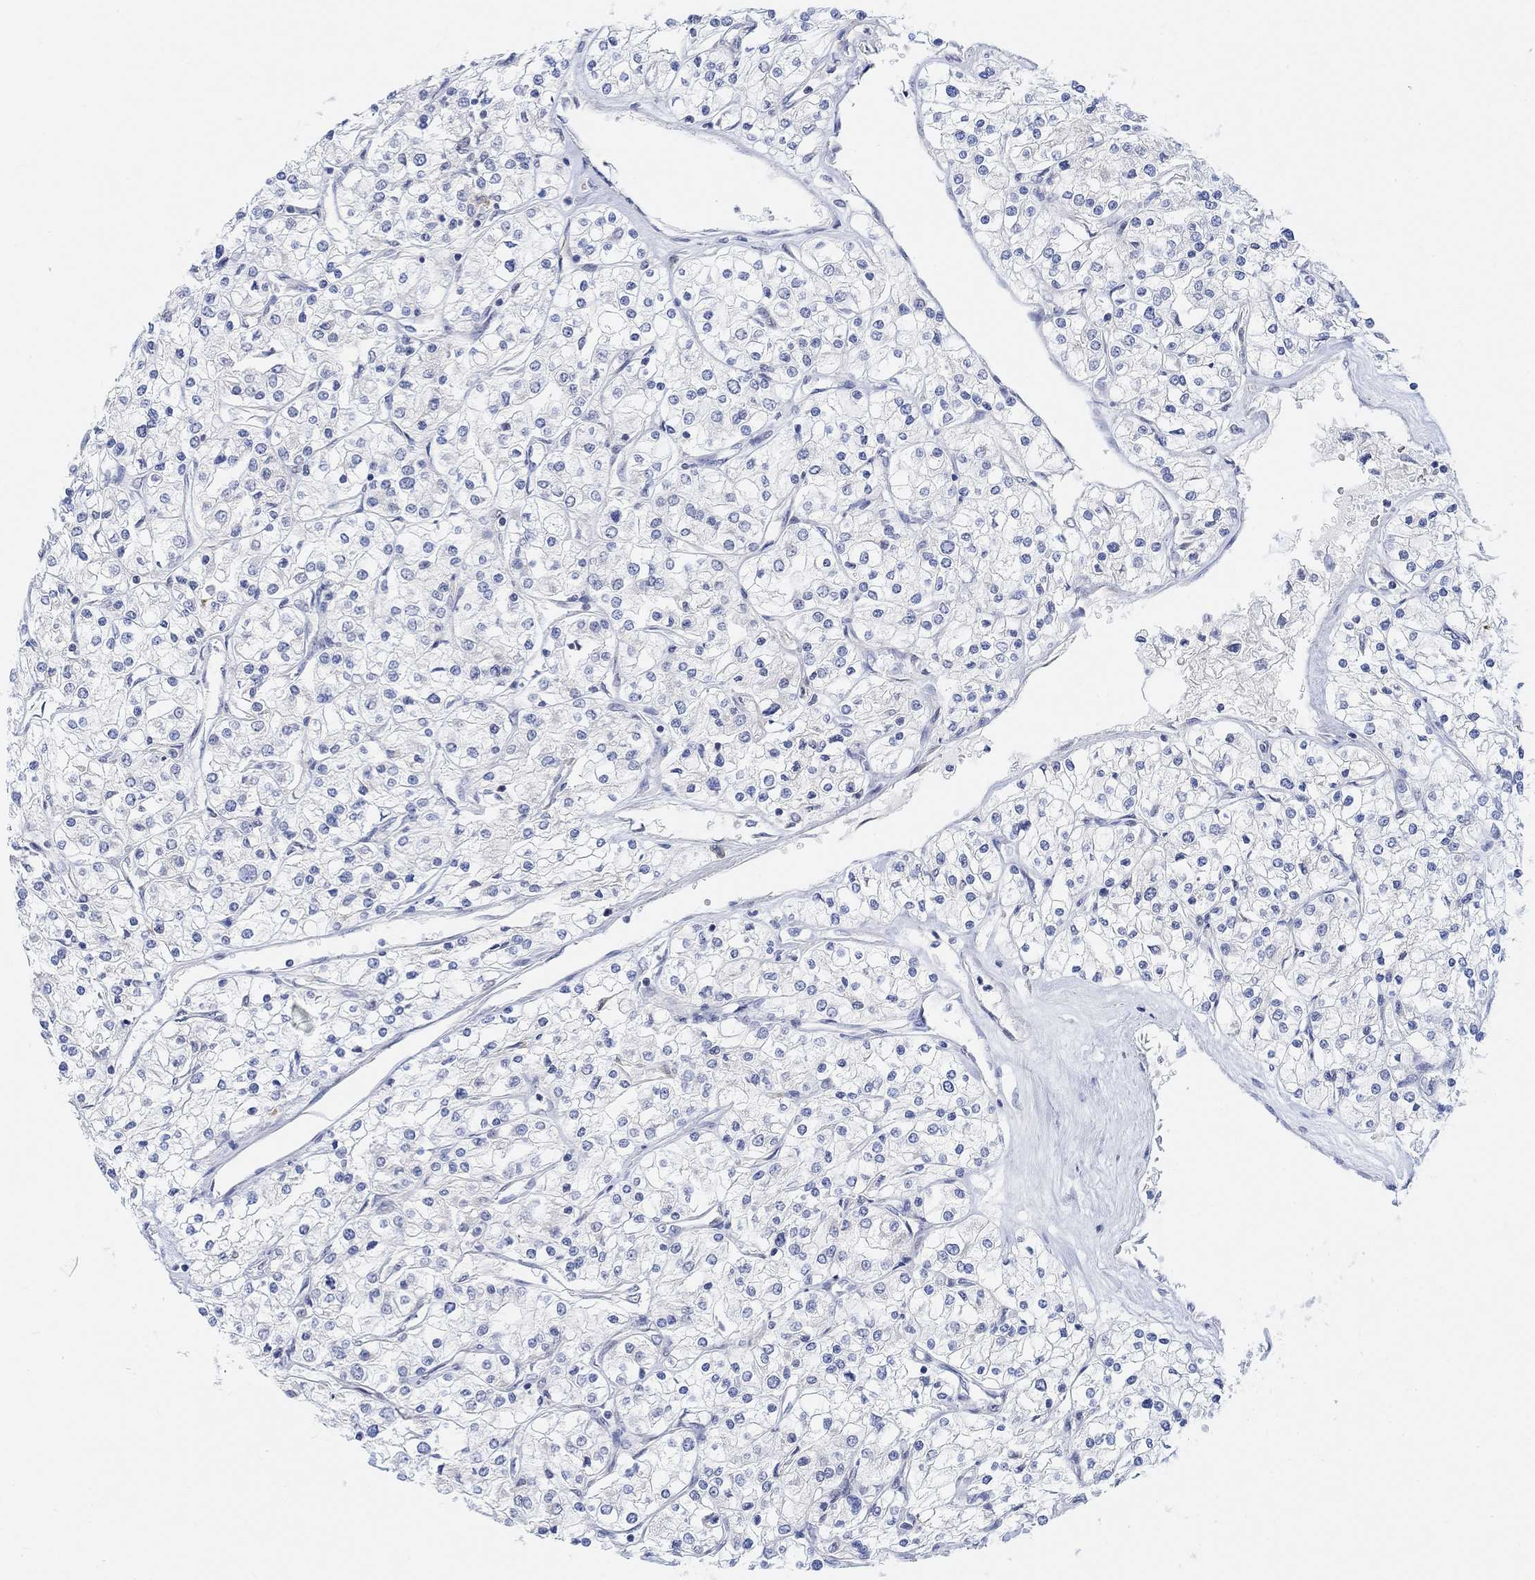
{"staining": {"intensity": "negative", "quantity": "none", "location": "none"}, "tissue": "renal cancer", "cell_type": "Tumor cells", "image_type": "cancer", "snomed": [{"axis": "morphology", "description": "Adenocarcinoma, NOS"}, {"axis": "topography", "description": "Kidney"}], "caption": "Immunohistochemical staining of renal cancer (adenocarcinoma) reveals no significant staining in tumor cells.", "gene": "RIMS1", "patient": {"sex": "male", "age": 80}}